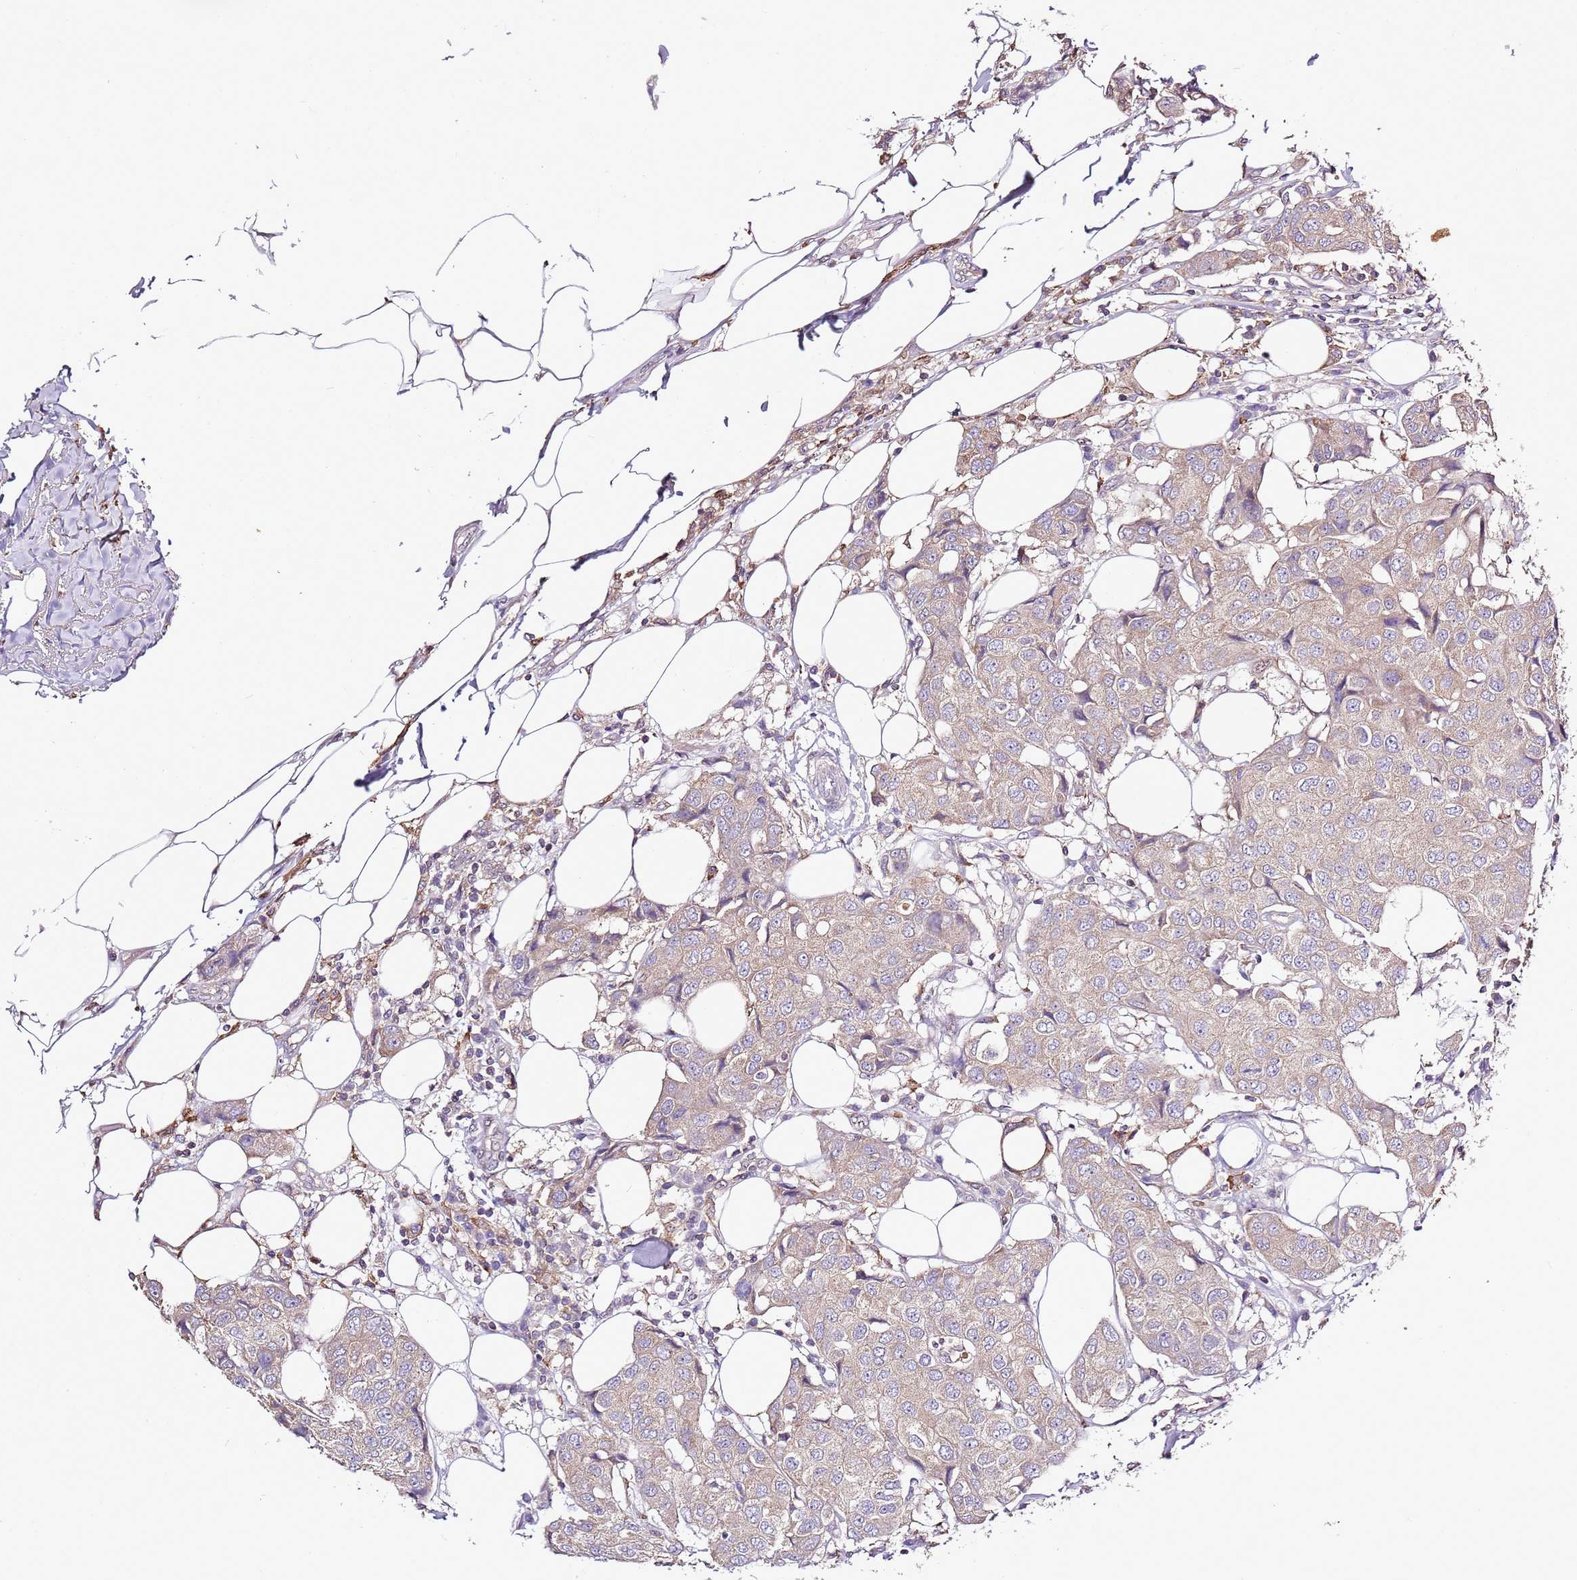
{"staining": {"intensity": "weak", "quantity": "25%-75%", "location": "cytoplasmic/membranous"}, "tissue": "breast cancer", "cell_type": "Tumor cells", "image_type": "cancer", "snomed": [{"axis": "morphology", "description": "Duct carcinoma"}, {"axis": "topography", "description": "Breast"}], "caption": "The micrograph exhibits immunohistochemical staining of breast cancer (invasive ductal carcinoma). There is weak cytoplasmic/membranous expression is appreciated in about 25%-75% of tumor cells.", "gene": "CAPN9", "patient": {"sex": "female", "age": 80}}